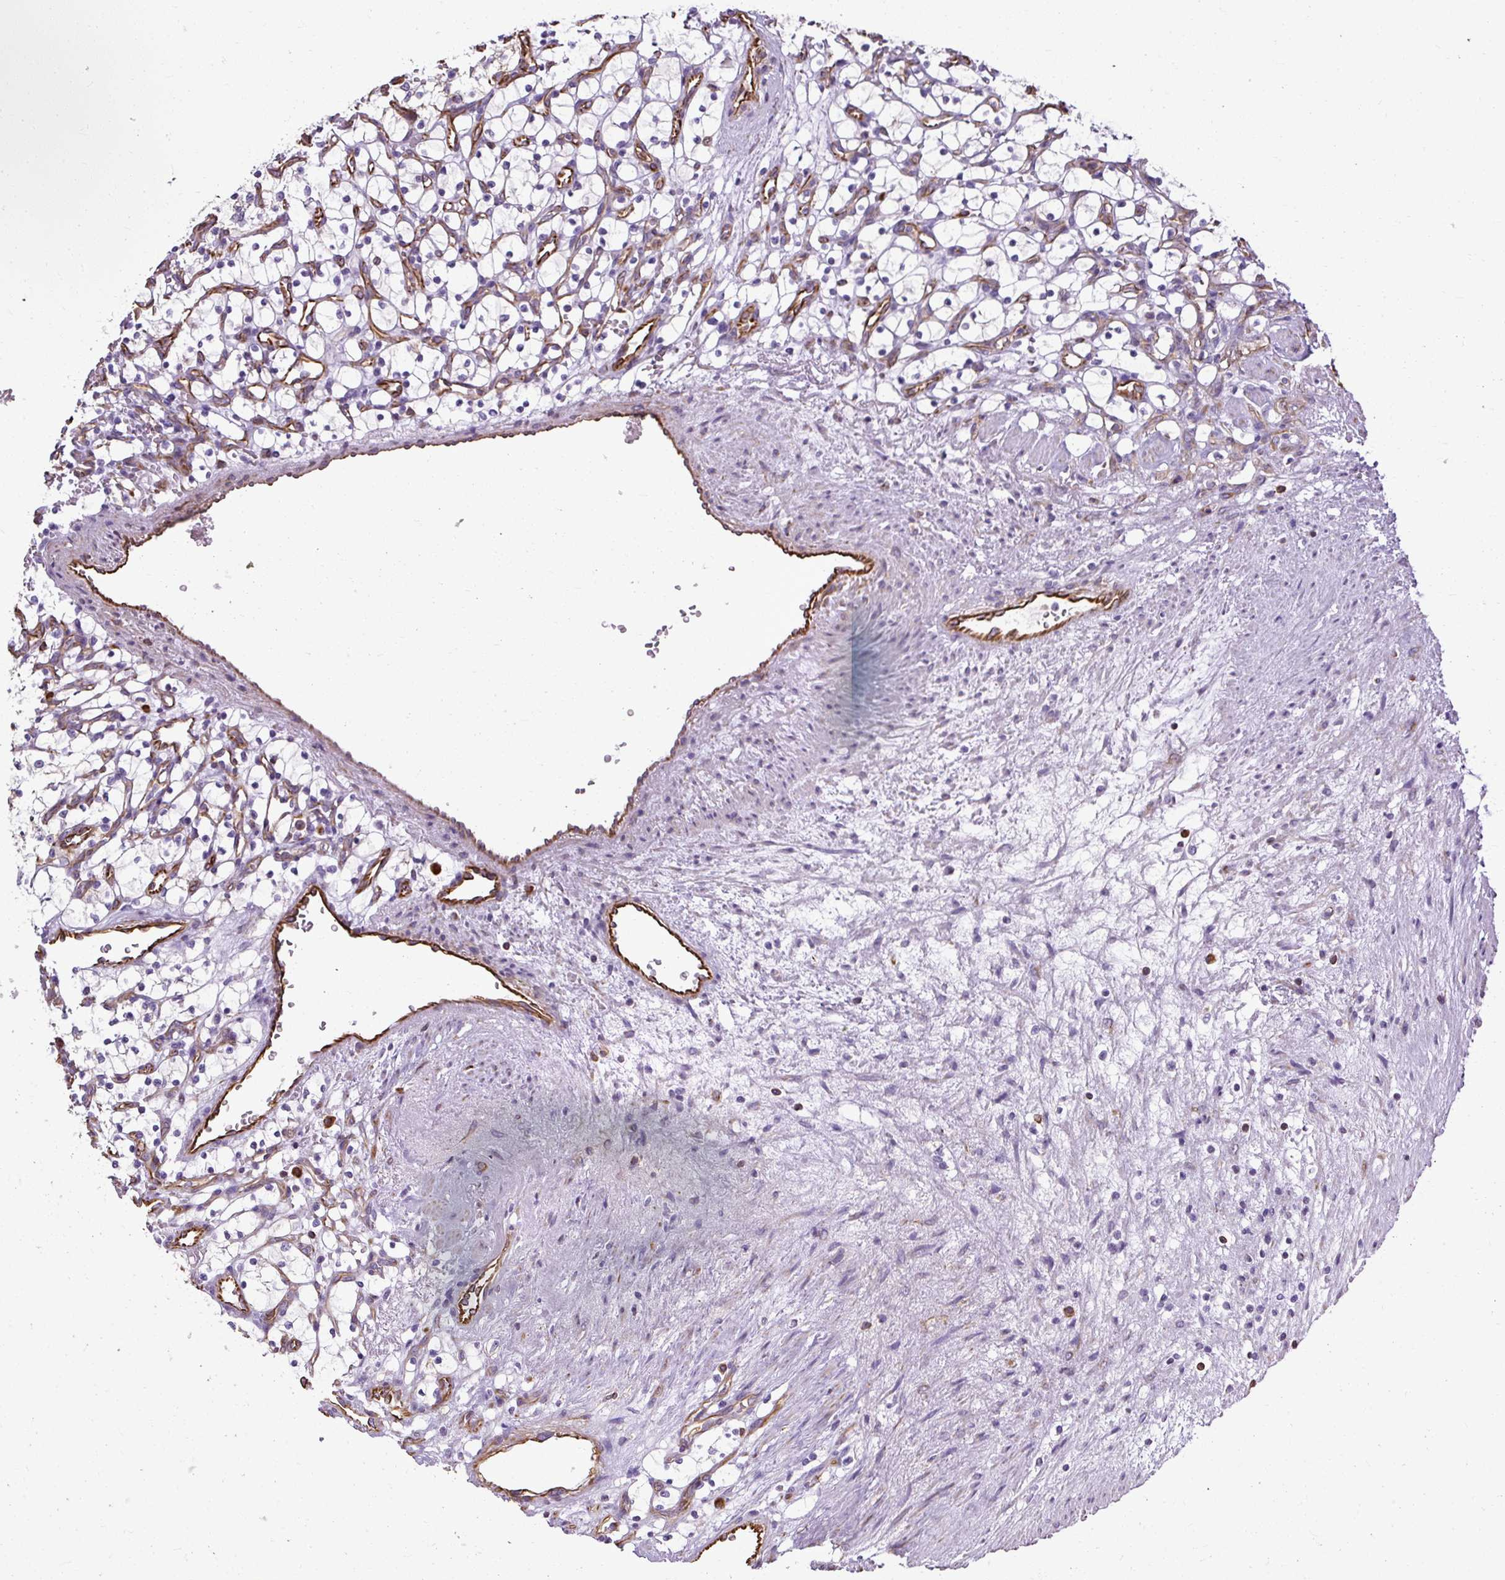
{"staining": {"intensity": "negative", "quantity": "none", "location": "none"}, "tissue": "renal cancer", "cell_type": "Tumor cells", "image_type": "cancer", "snomed": [{"axis": "morphology", "description": "Adenocarcinoma, NOS"}, {"axis": "topography", "description": "Kidney"}], "caption": "Immunohistochemistry of human adenocarcinoma (renal) demonstrates no expression in tumor cells.", "gene": "PLS1", "patient": {"sex": "female", "age": 69}}